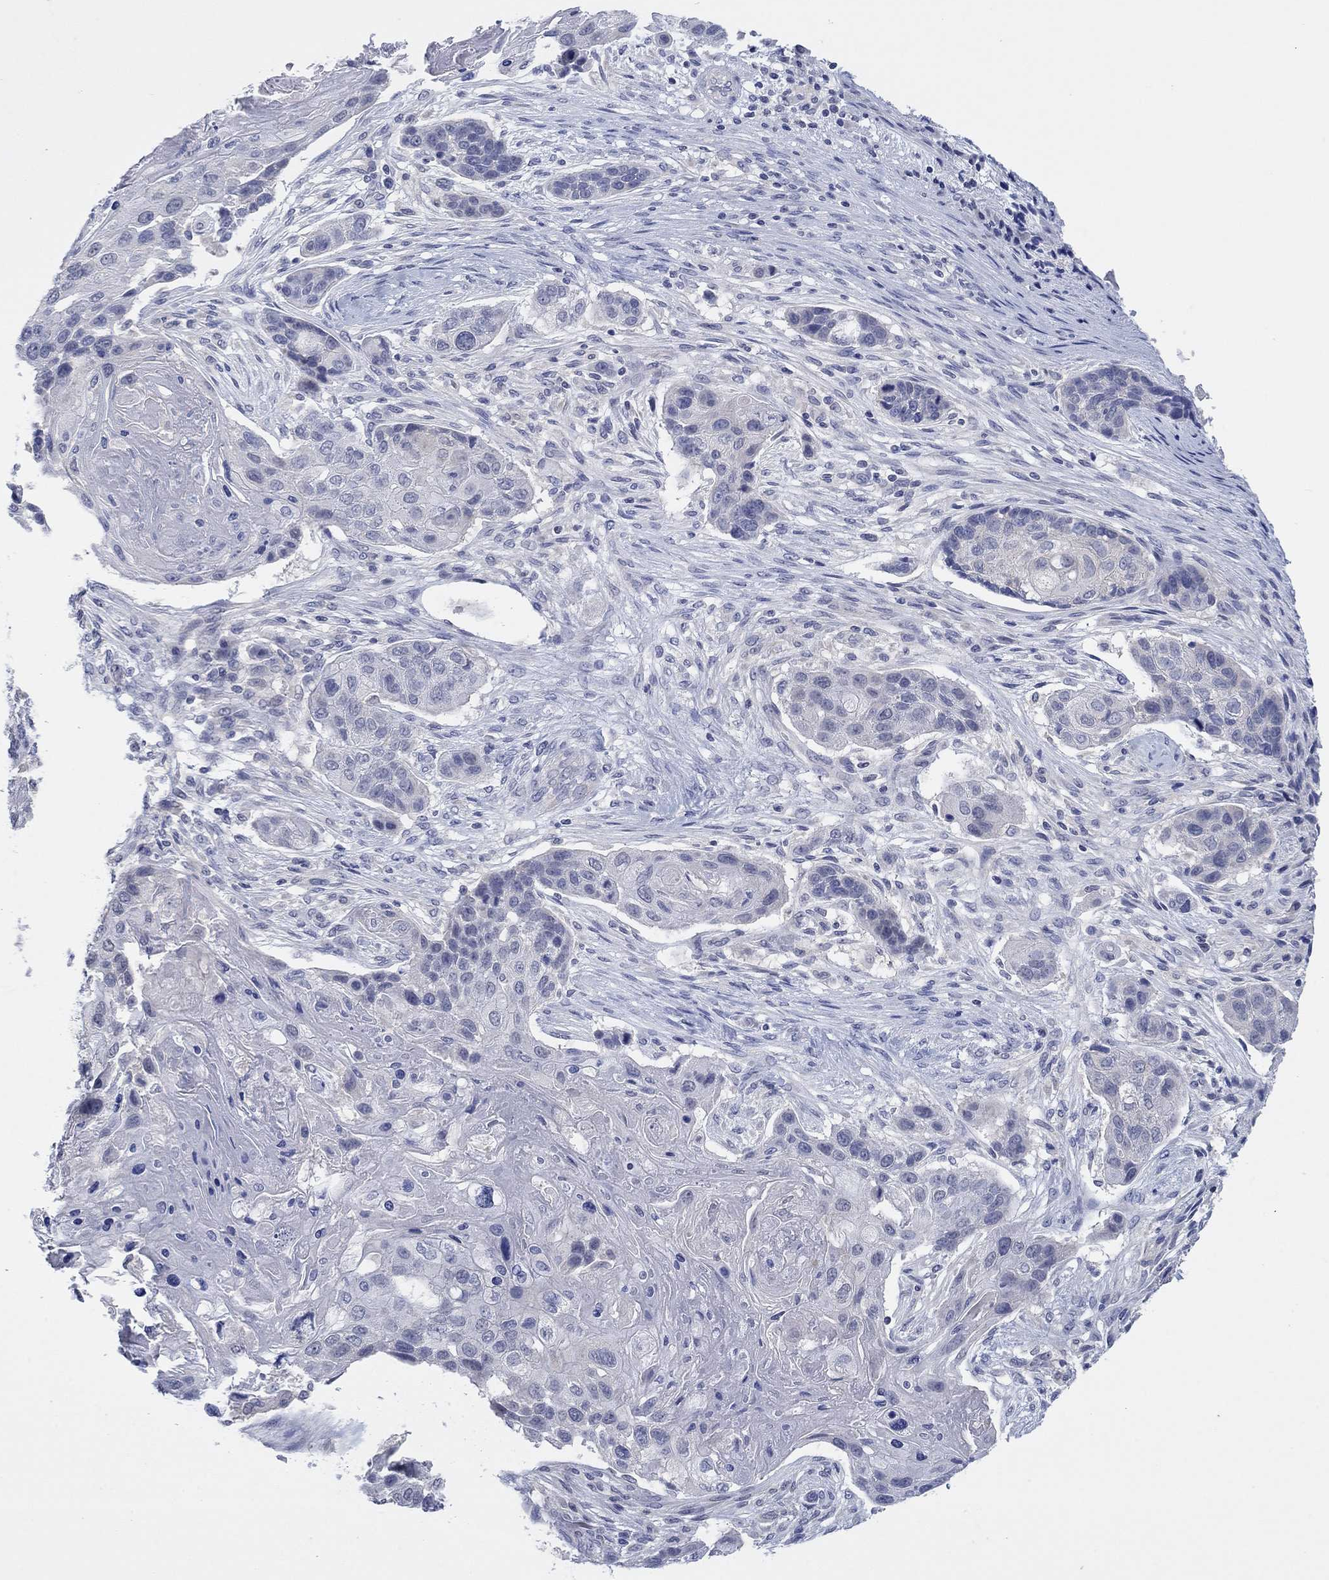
{"staining": {"intensity": "negative", "quantity": "none", "location": "none"}, "tissue": "lung cancer", "cell_type": "Tumor cells", "image_type": "cancer", "snomed": [{"axis": "morphology", "description": "Normal tissue, NOS"}, {"axis": "morphology", "description": "Squamous cell carcinoma, NOS"}, {"axis": "topography", "description": "Bronchus"}, {"axis": "topography", "description": "Lung"}], "caption": "Tumor cells are negative for protein expression in human lung squamous cell carcinoma. (Stains: DAB IHC with hematoxylin counter stain, Microscopy: brightfield microscopy at high magnification).", "gene": "FER1L6", "patient": {"sex": "male", "age": 69}}